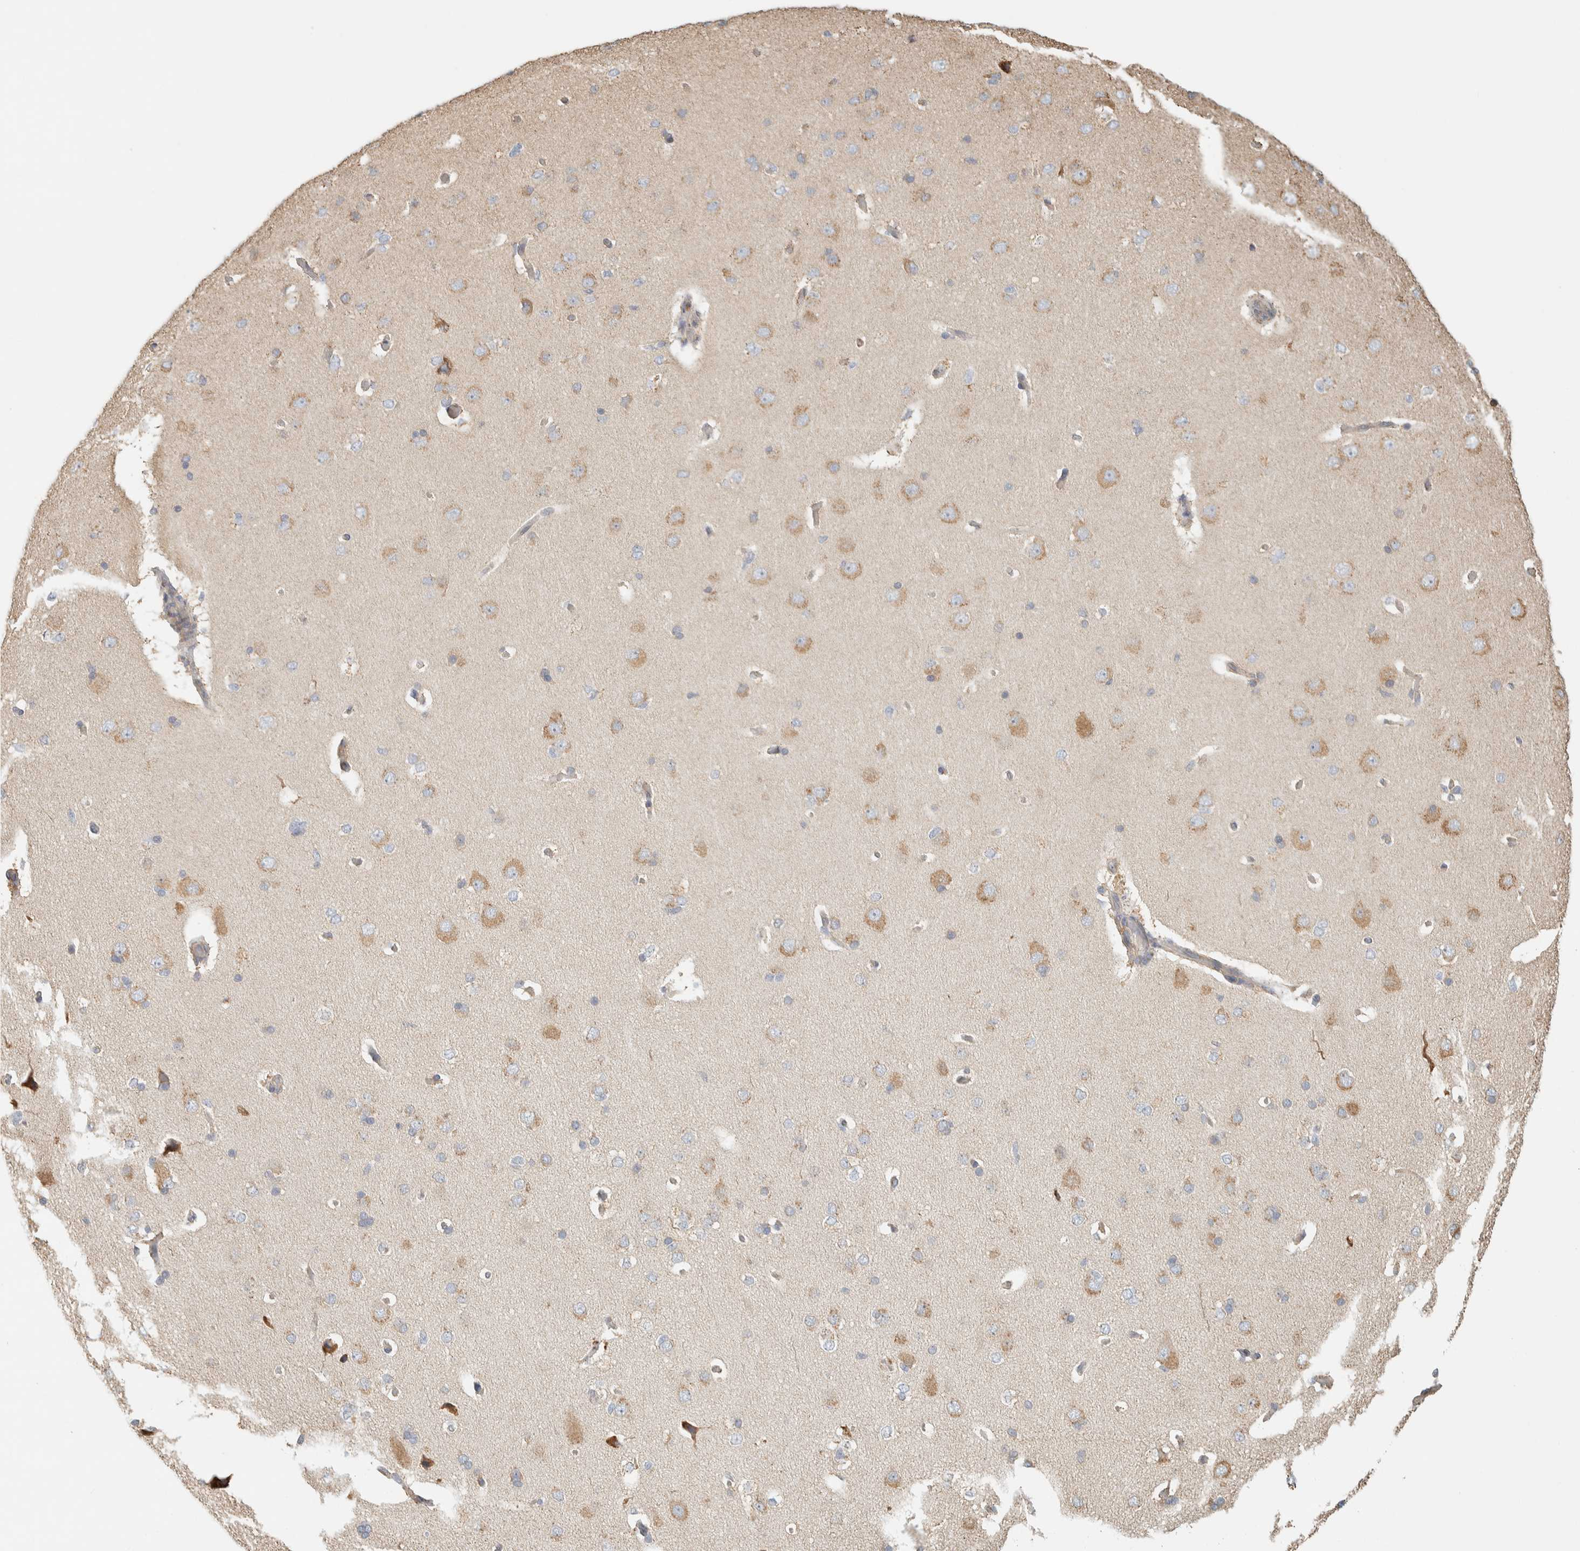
{"staining": {"intensity": "negative", "quantity": "none", "location": "none"}, "tissue": "cerebral cortex", "cell_type": "Endothelial cells", "image_type": "normal", "snomed": [{"axis": "morphology", "description": "Normal tissue, NOS"}, {"axis": "topography", "description": "Cerebral cortex"}], "caption": "Cerebral cortex stained for a protein using immunohistochemistry (IHC) reveals no positivity endothelial cells.", "gene": "RAB11FIP1", "patient": {"sex": "male", "age": 62}}